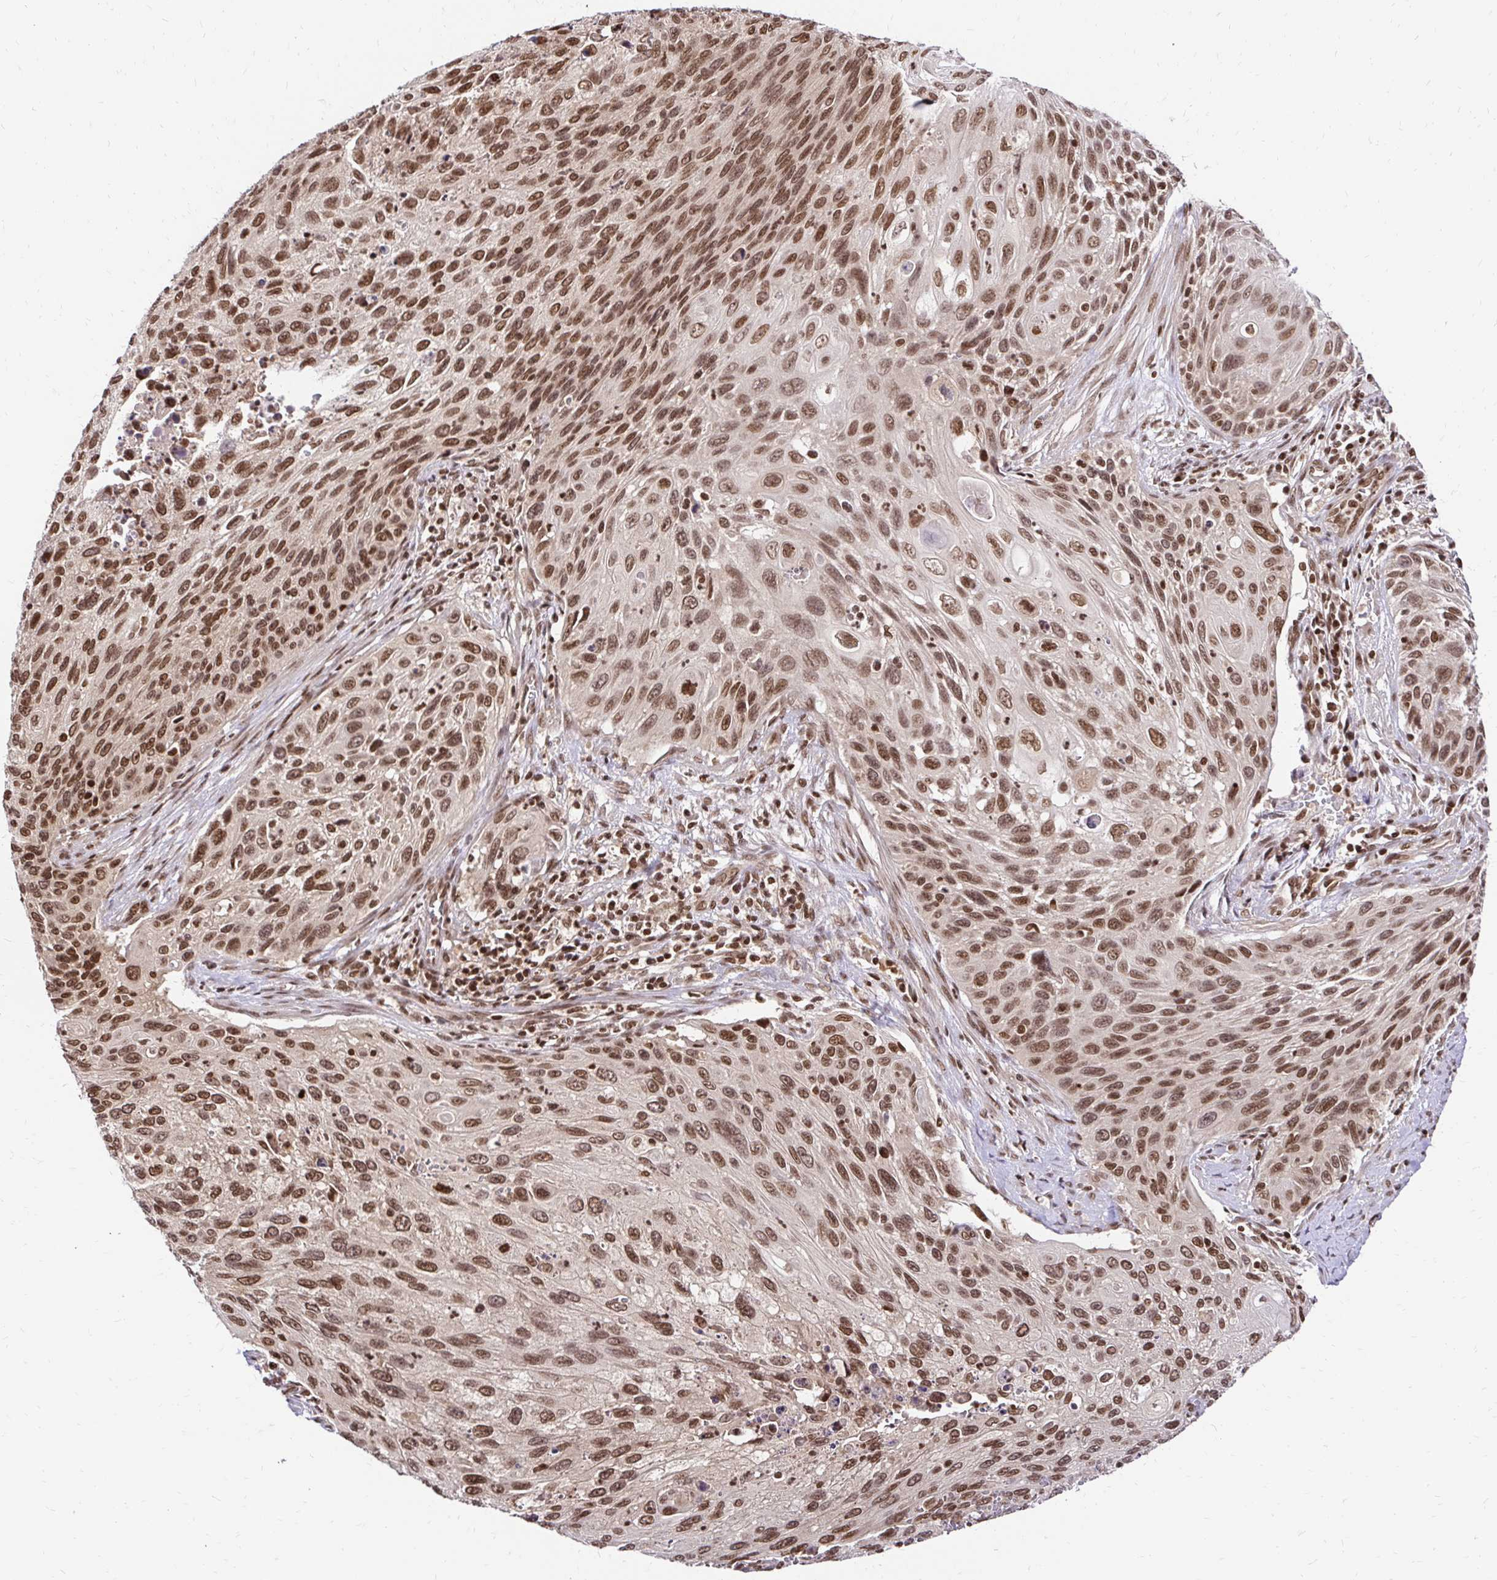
{"staining": {"intensity": "moderate", "quantity": ">75%", "location": "nuclear"}, "tissue": "cervical cancer", "cell_type": "Tumor cells", "image_type": "cancer", "snomed": [{"axis": "morphology", "description": "Squamous cell carcinoma, NOS"}, {"axis": "topography", "description": "Cervix"}], "caption": "The histopathology image reveals staining of squamous cell carcinoma (cervical), revealing moderate nuclear protein positivity (brown color) within tumor cells. The staining is performed using DAB brown chromogen to label protein expression. The nuclei are counter-stained blue using hematoxylin.", "gene": "GLYR1", "patient": {"sex": "female", "age": 70}}